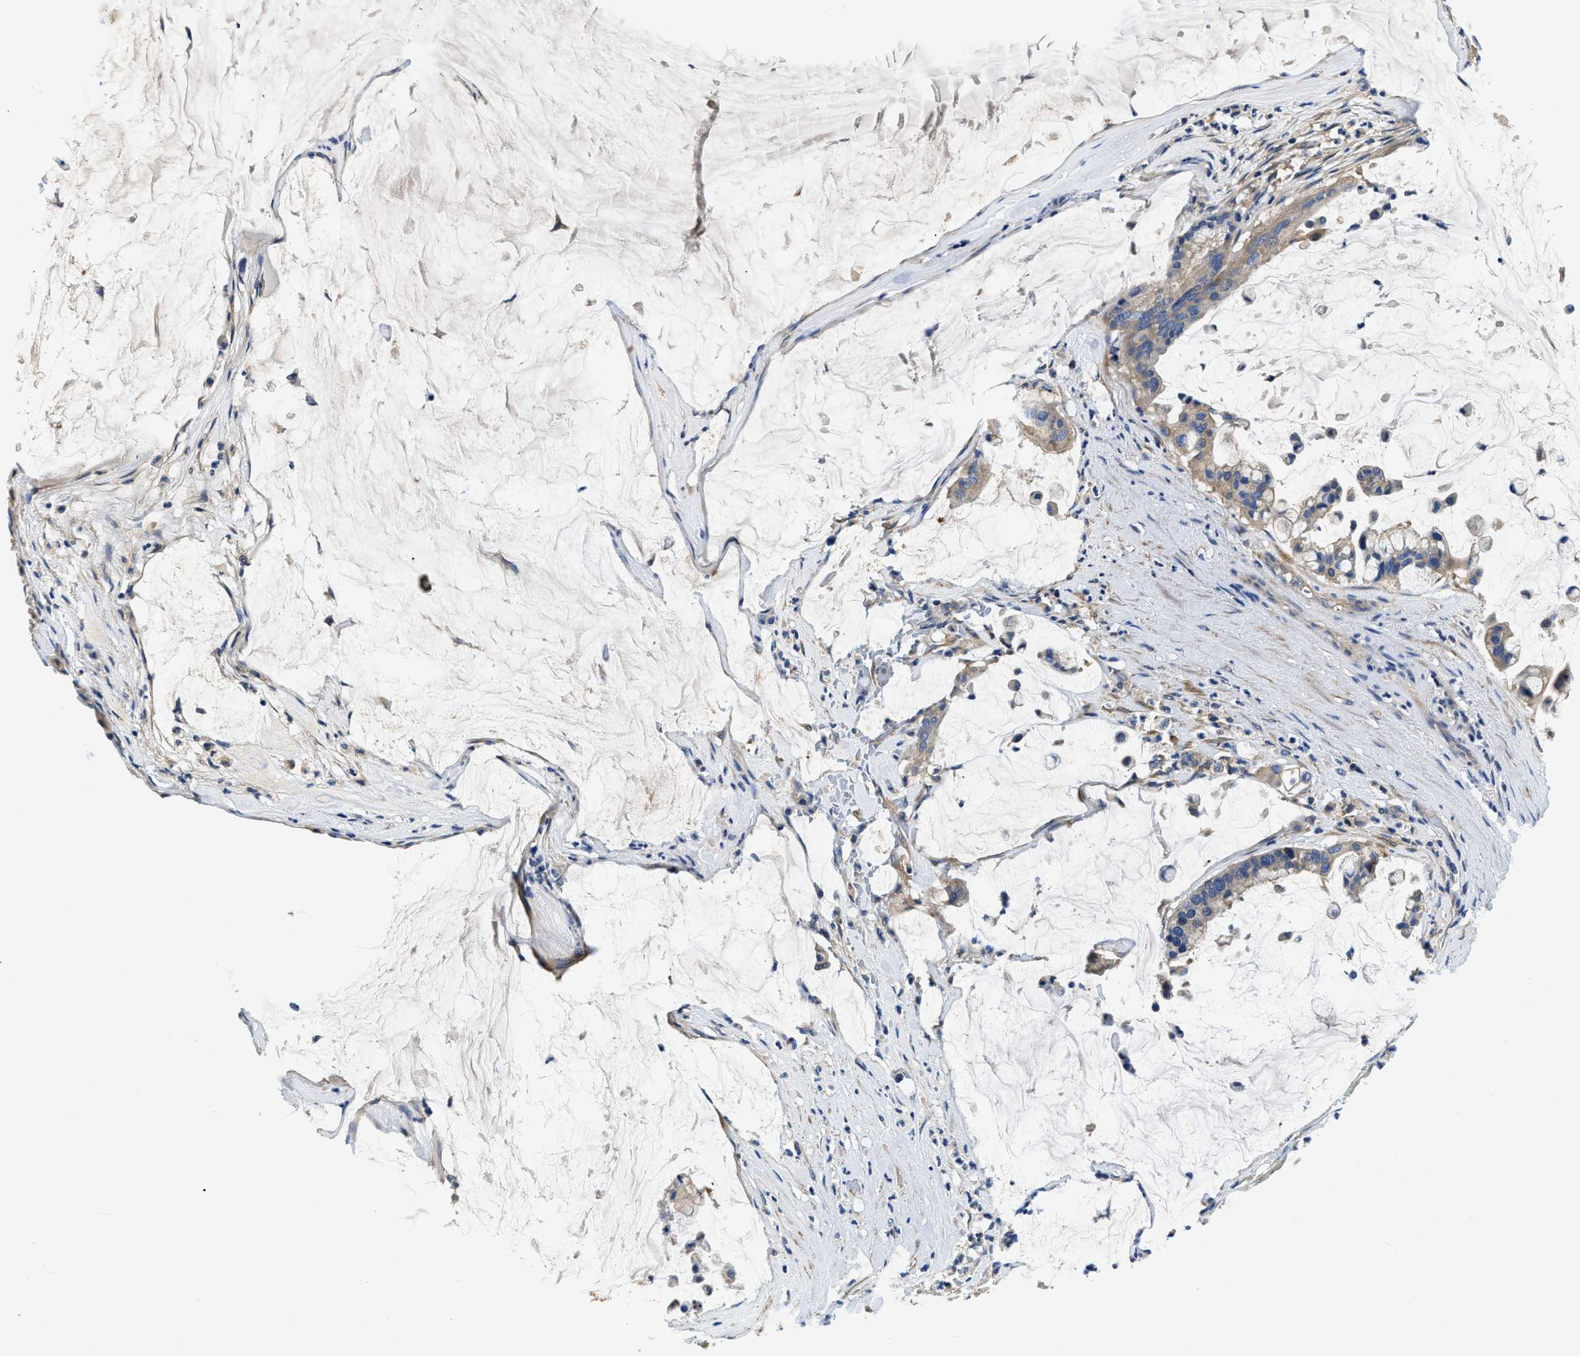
{"staining": {"intensity": "weak", "quantity": ">75%", "location": "cytoplasmic/membranous"}, "tissue": "pancreatic cancer", "cell_type": "Tumor cells", "image_type": "cancer", "snomed": [{"axis": "morphology", "description": "Adenocarcinoma, NOS"}, {"axis": "topography", "description": "Pancreas"}], "caption": "A brown stain labels weak cytoplasmic/membranous positivity of a protein in human adenocarcinoma (pancreatic) tumor cells.", "gene": "STAT2", "patient": {"sex": "male", "age": 41}}